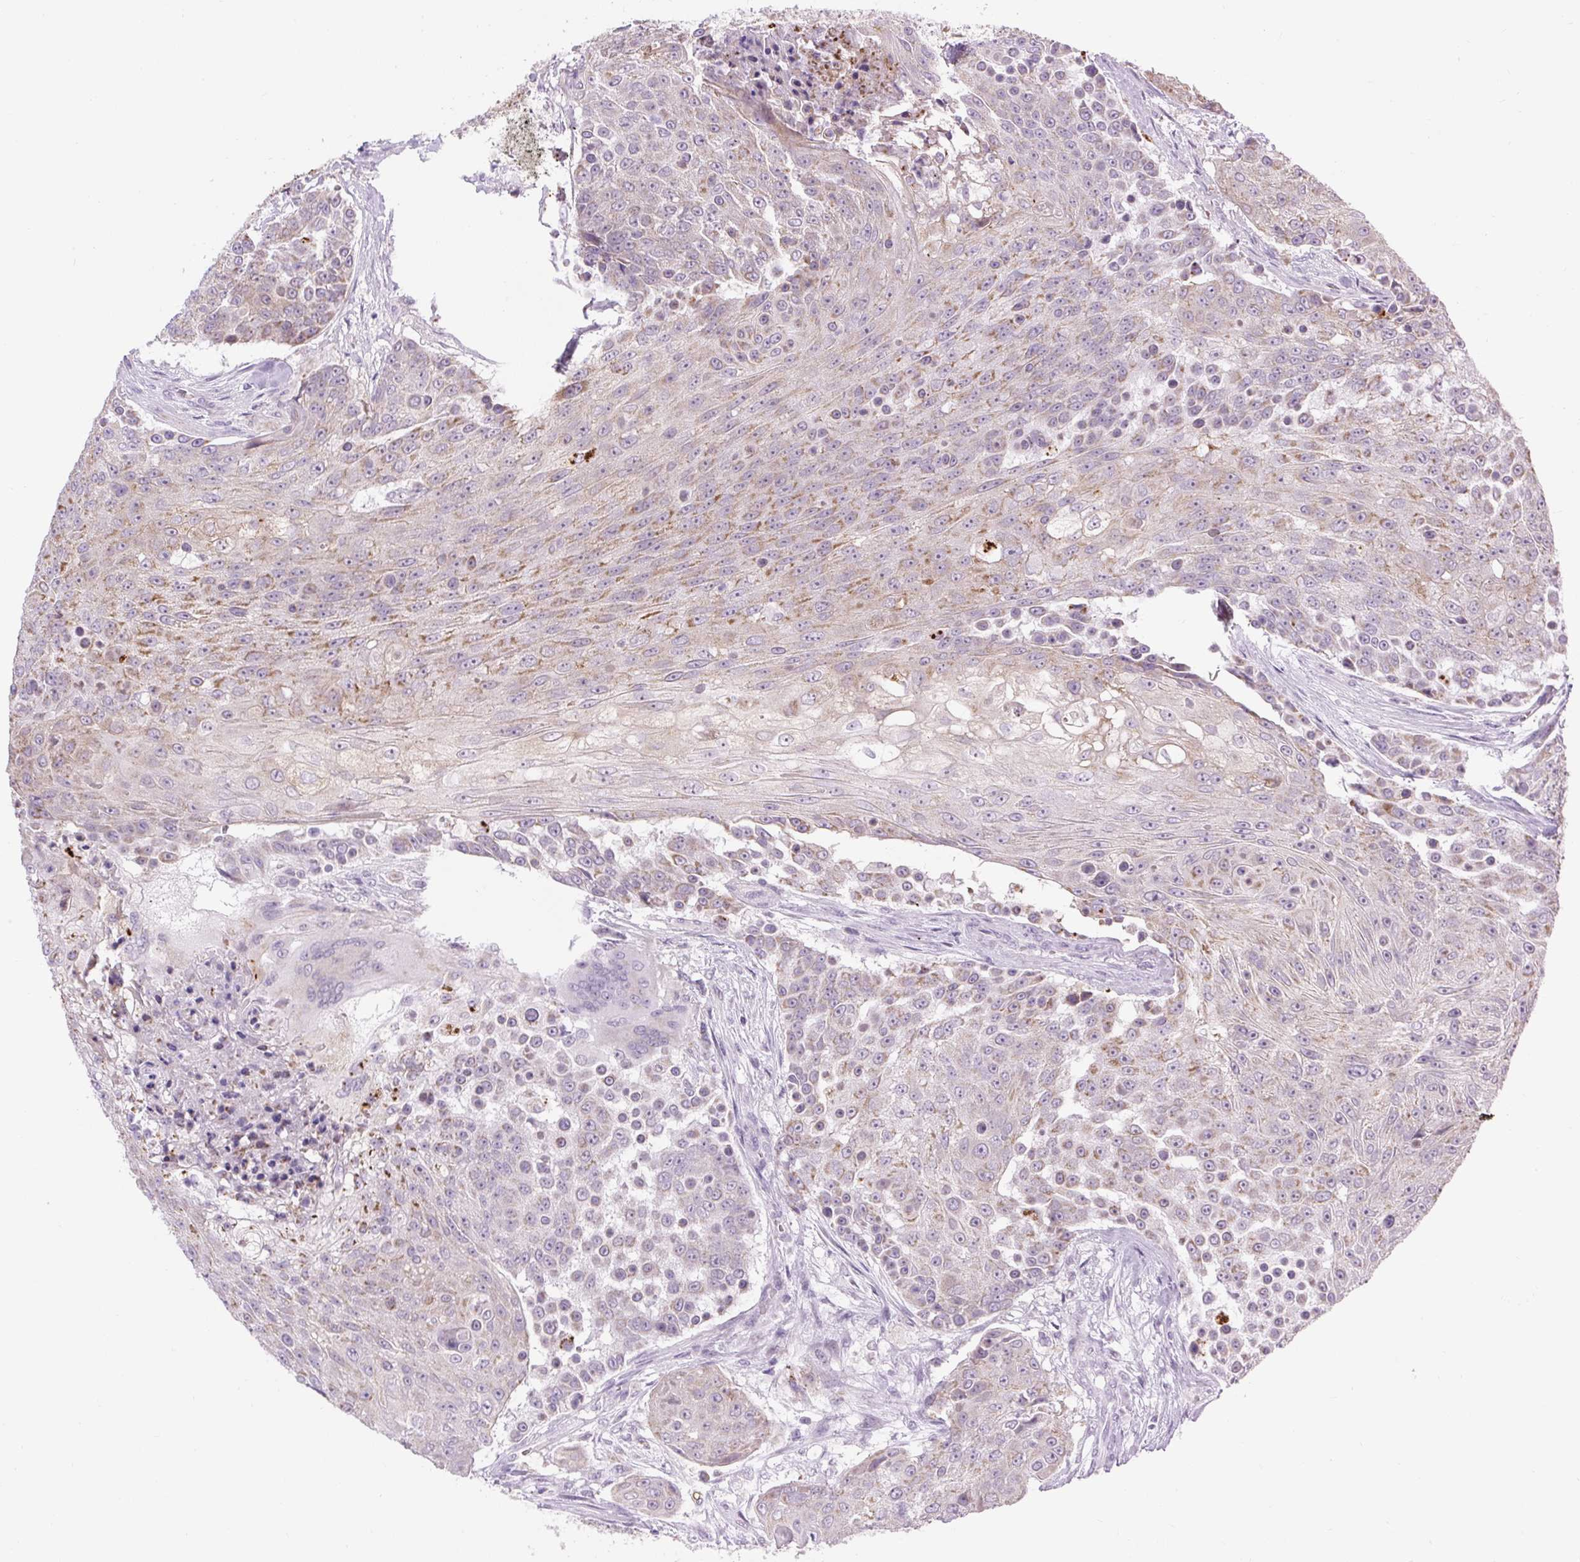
{"staining": {"intensity": "moderate", "quantity": "25%-75%", "location": "cytoplasmic/membranous"}, "tissue": "urothelial cancer", "cell_type": "Tumor cells", "image_type": "cancer", "snomed": [{"axis": "morphology", "description": "Urothelial carcinoma, High grade"}, {"axis": "topography", "description": "Urinary bladder"}], "caption": "This is a micrograph of immunohistochemistry (IHC) staining of urothelial cancer, which shows moderate staining in the cytoplasmic/membranous of tumor cells.", "gene": "RNASE10", "patient": {"sex": "female", "age": 63}}